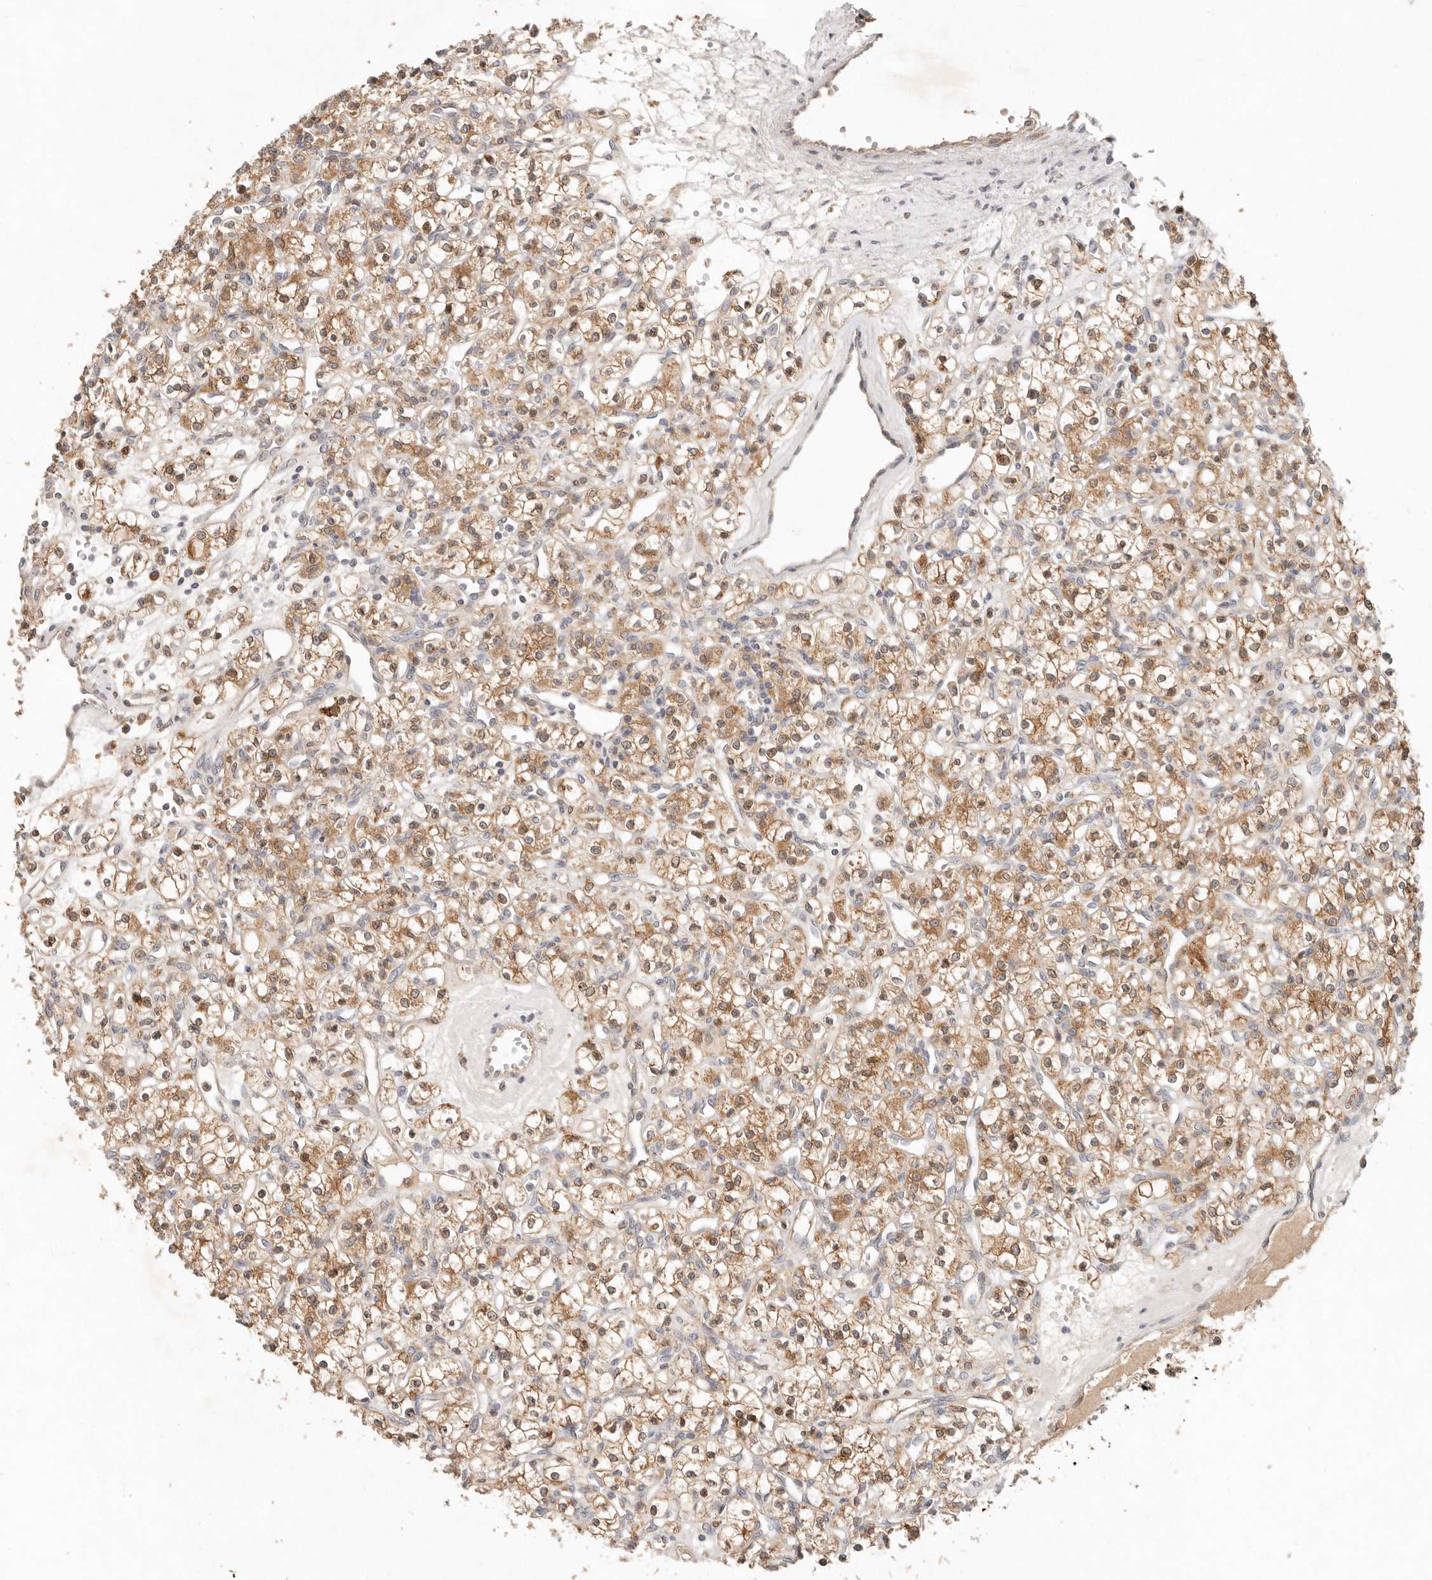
{"staining": {"intensity": "moderate", "quantity": ">75%", "location": "cytoplasmic/membranous"}, "tissue": "renal cancer", "cell_type": "Tumor cells", "image_type": "cancer", "snomed": [{"axis": "morphology", "description": "Adenocarcinoma, NOS"}, {"axis": "topography", "description": "Kidney"}], "caption": "Adenocarcinoma (renal) tissue displays moderate cytoplasmic/membranous positivity in approximately >75% of tumor cells, visualized by immunohistochemistry. (DAB = brown stain, brightfield microscopy at high magnification).", "gene": "ARHGEF10L", "patient": {"sex": "female", "age": 59}}